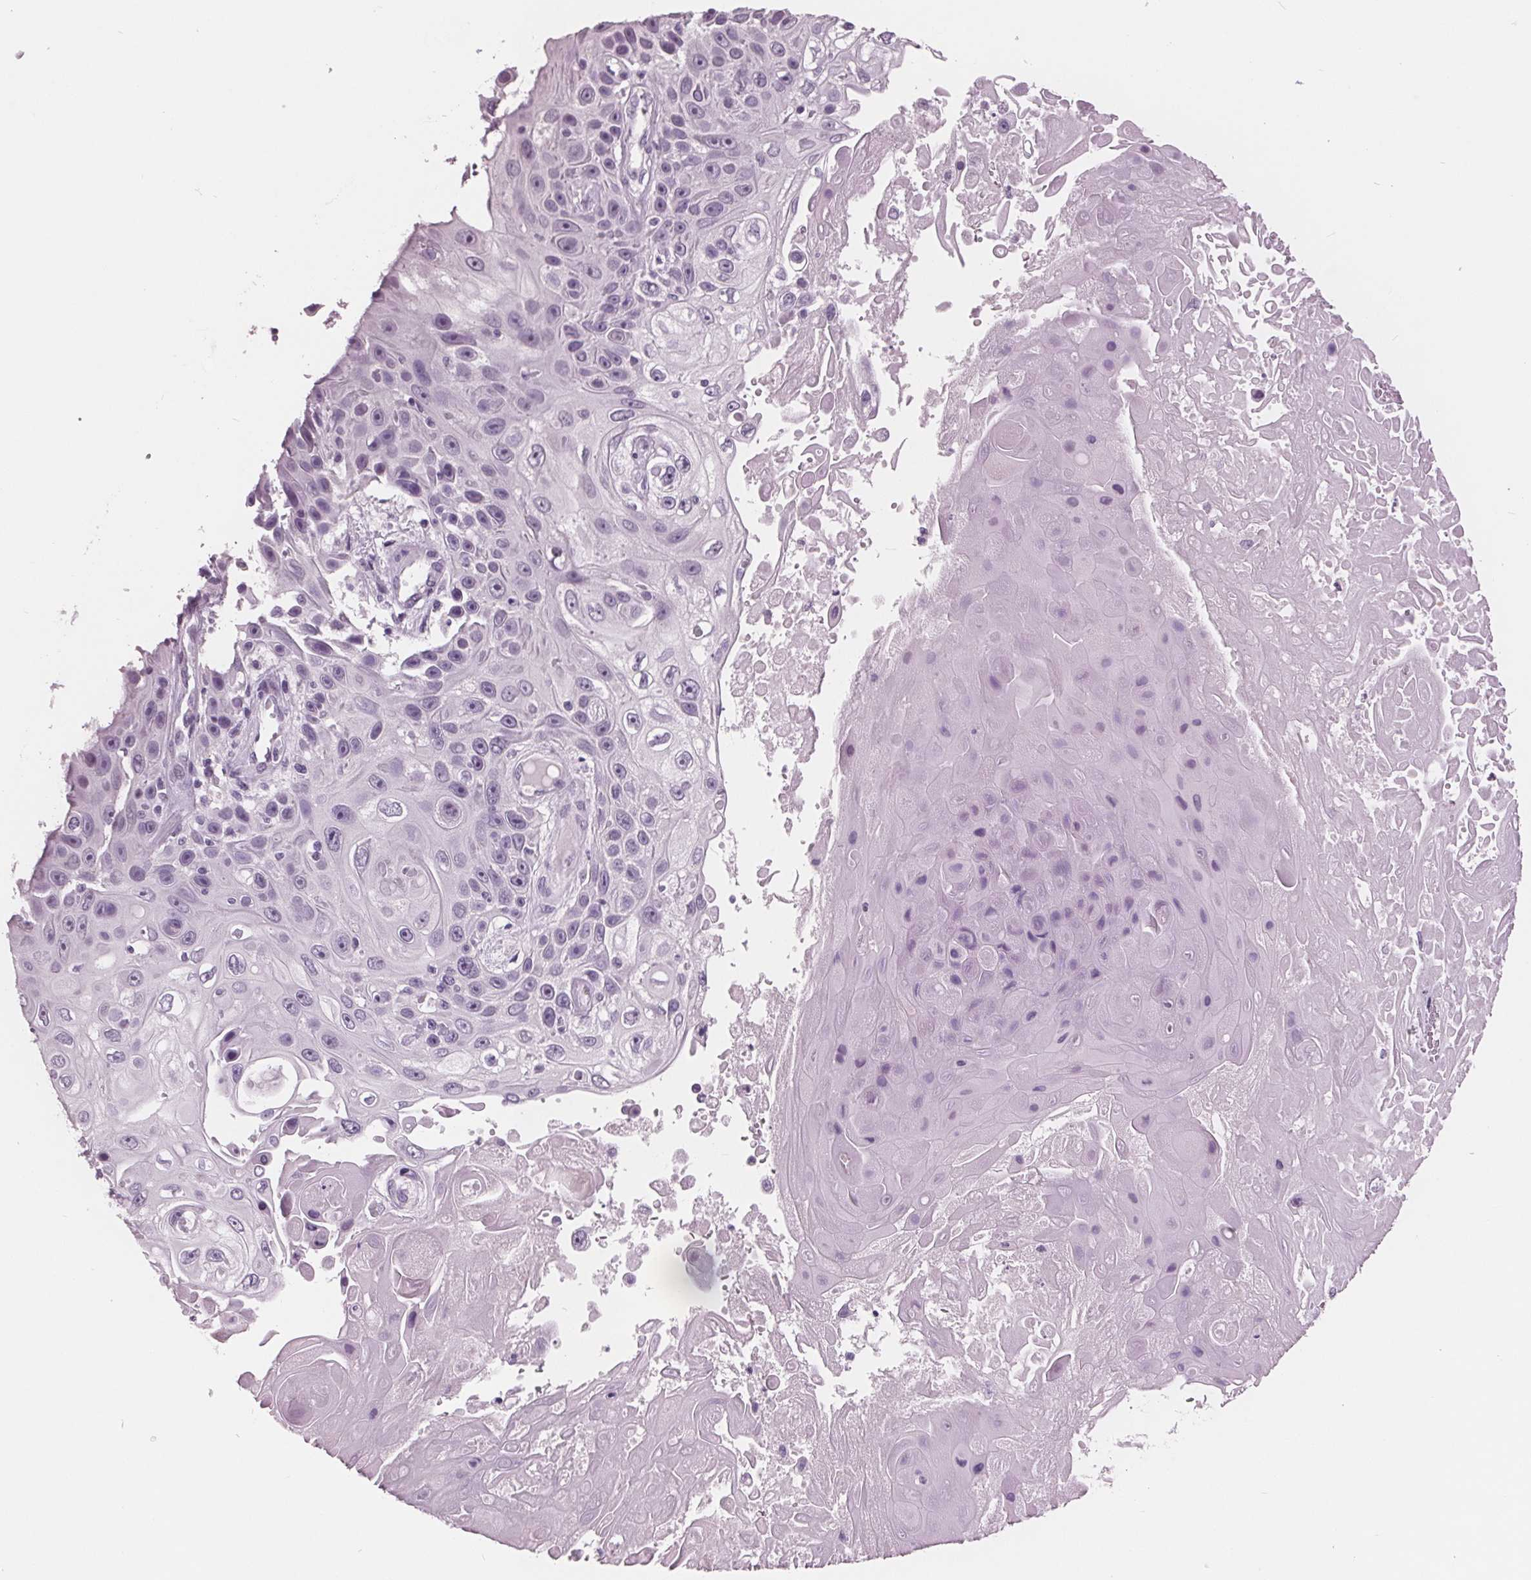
{"staining": {"intensity": "negative", "quantity": "none", "location": "none"}, "tissue": "skin cancer", "cell_type": "Tumor cells", "image_type": "cancer", "snomed": [{"axis": "morphology", "description": "Squamous cell carcinoma, NOS"}, {"axis": "topography", "description": "Skin"}], "caption": "Immunohistochemistry (IHC) photomicrograph of neoplastic tissue: skin cancer (squamous cell carcinoma) stained with DAB demonstrates no significant protein positivity in tumor cells.", "gene": "AMBP", "patient": {"sex": "male", "age": 82}}